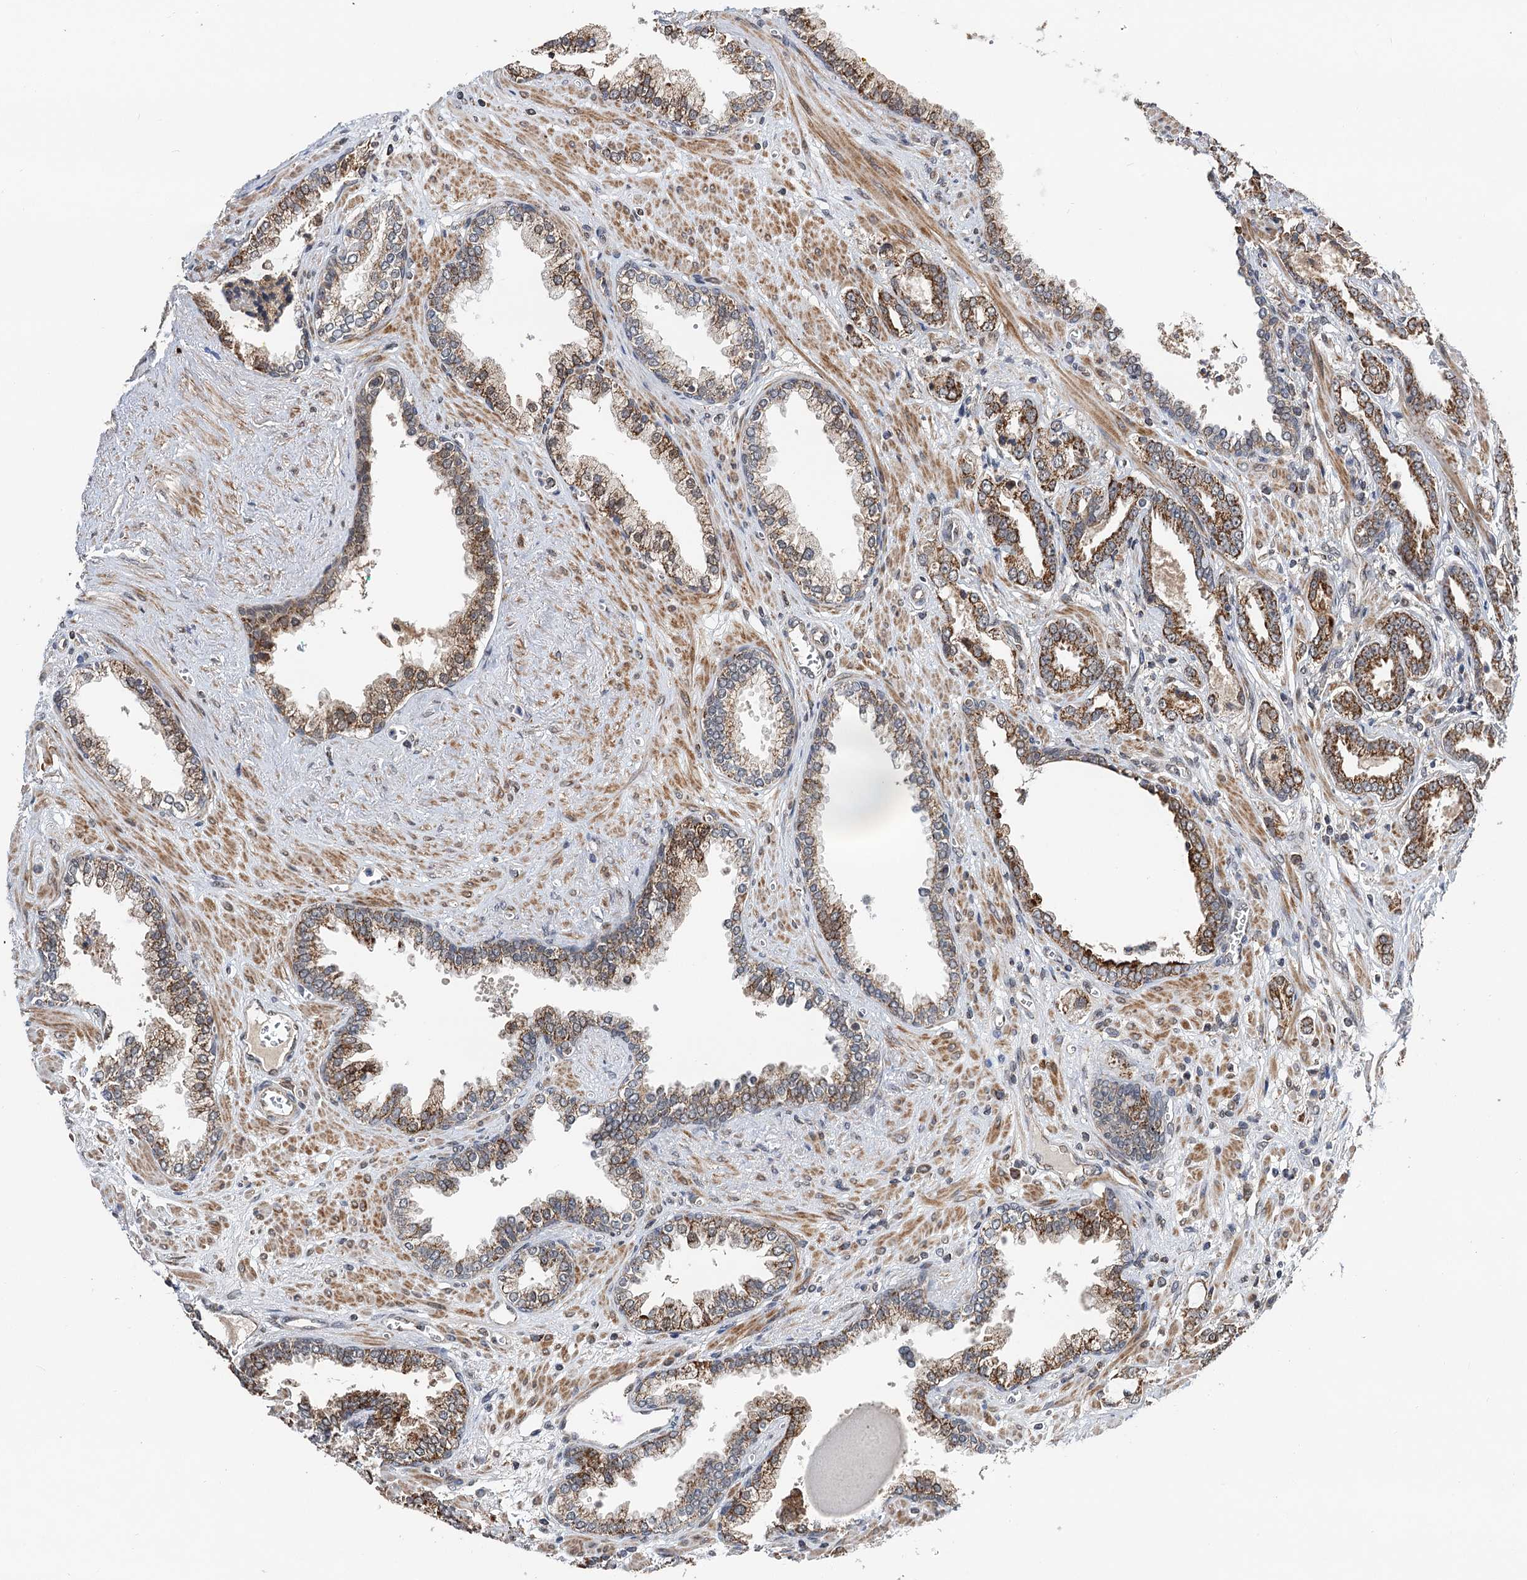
{"staining": {"intensity": "moderate", "quantity": ">75%", "location": "cytoplasmic/membranous"}, "tissue": "prostate cancer", "cell_type": "Tumor cells", "image_type": "cancer", "snomed": [{"axis": "morphology", "description": "Adenocarcinoma, High grade"}, {"axis": "topography", "description": "Prostate and seminal vesicle, NOS"}], "caption": "Immunohistochemistry (IHC) image of adenocarcinoma (high-grade) (prostate) stained for a protein (brown), which shows medium levels of moderate cytoplasmic/membranous positivity in approximately >75% of tumor cells.", "gene": "CMPK2", "patient": {"sex": "male", "age": 67}}